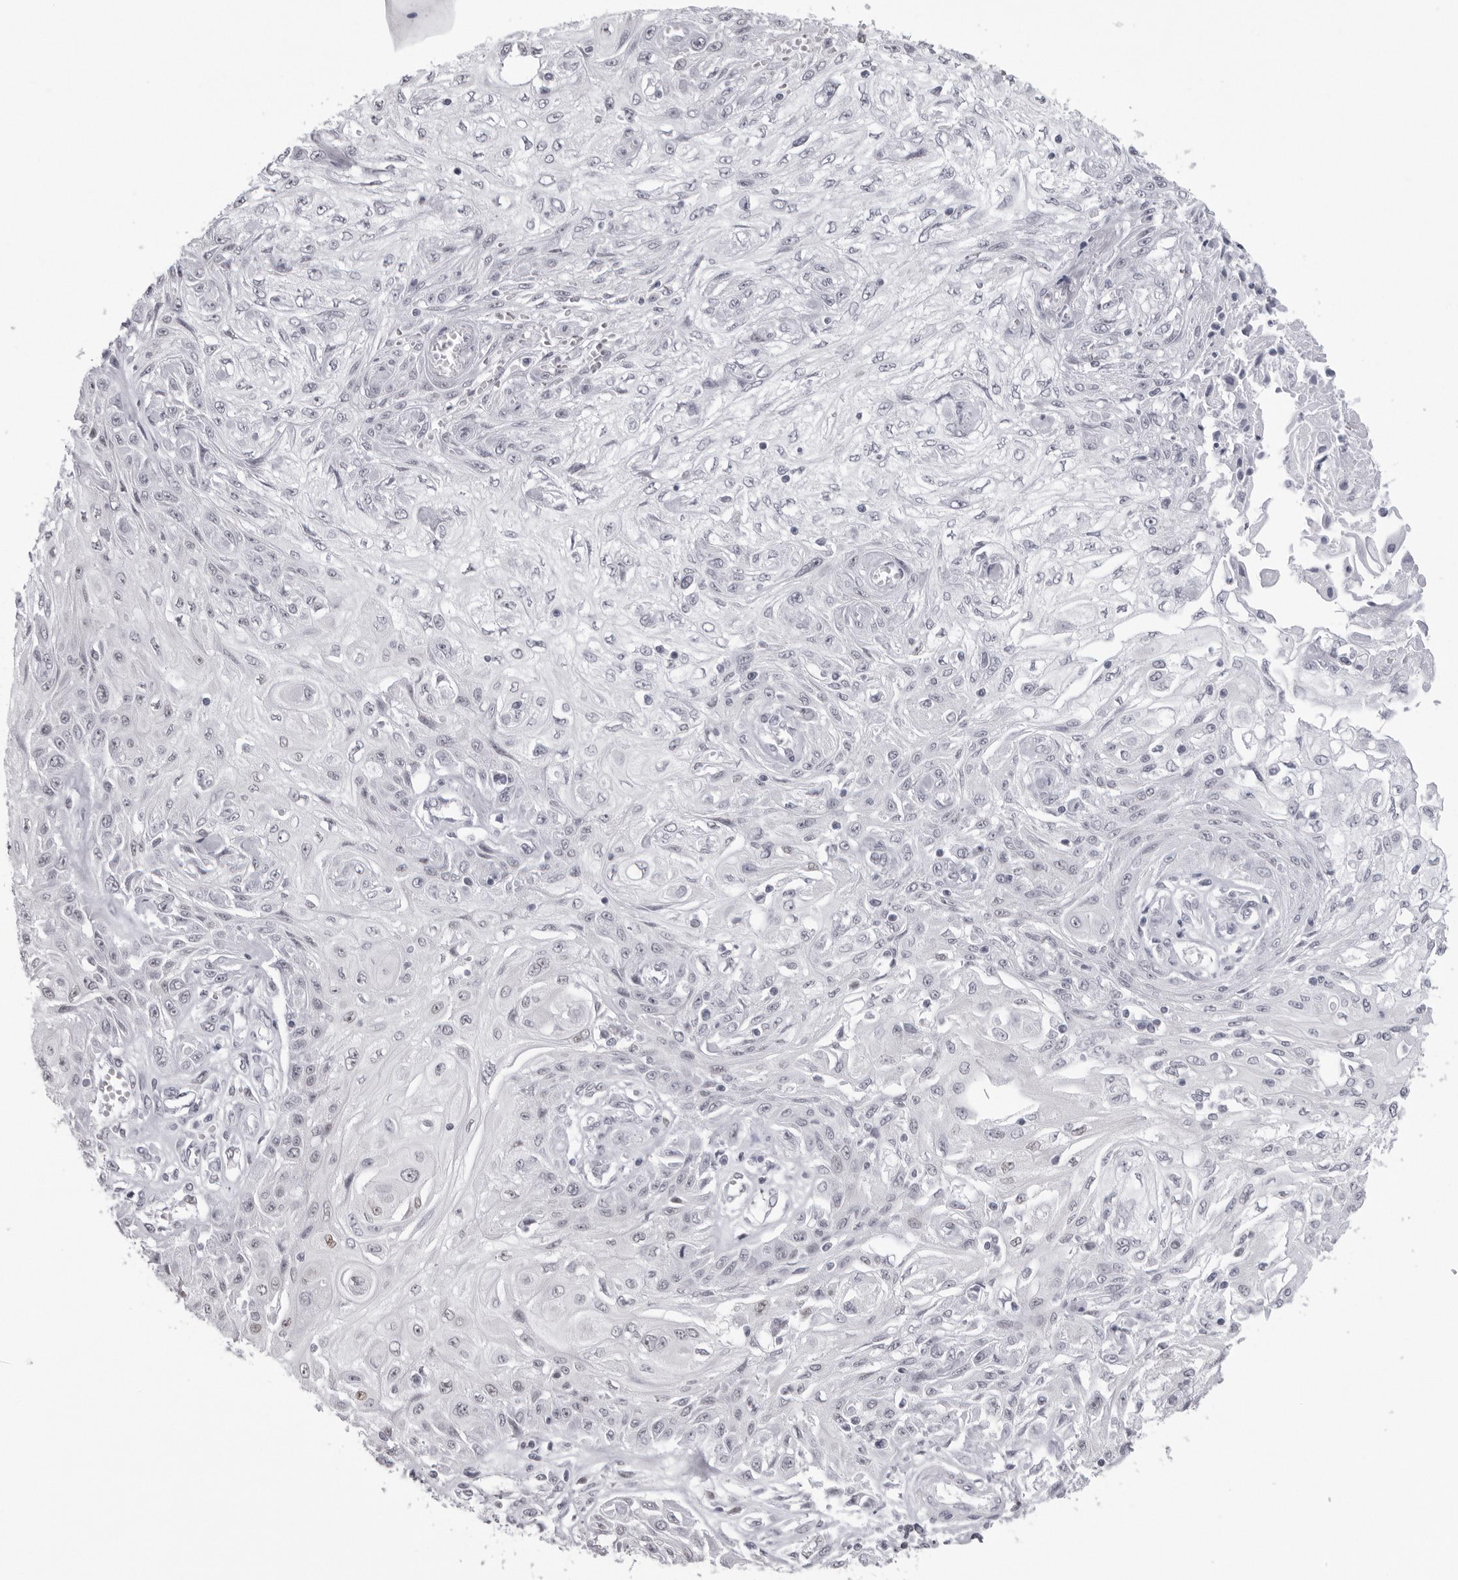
{"staining": {"intensity": "negative", "quantity": "none", "location": "none"}, "tissue": "skin cancer", "cell_type": "Tumor cells", "image_type": "cancer", "snomed": [{"axis": "morphology", "description": "Squamous cell carcinoma, NOS"}, {"axis": "morphology", "description": "Squamous cell carcinoma, metastatic, NOS"}, {"axis": "topography", "description": "Skin"}, {"axis": "topography", "description": "Lymph node"}], "caption": "DAB immunohistochemical staining of human skin cancer (metastatic squamous cell carcinoma) displays no significant positivity in tumor cells.", "gene": "ESPN", "patient": {"sex": "male", "age": 75}}